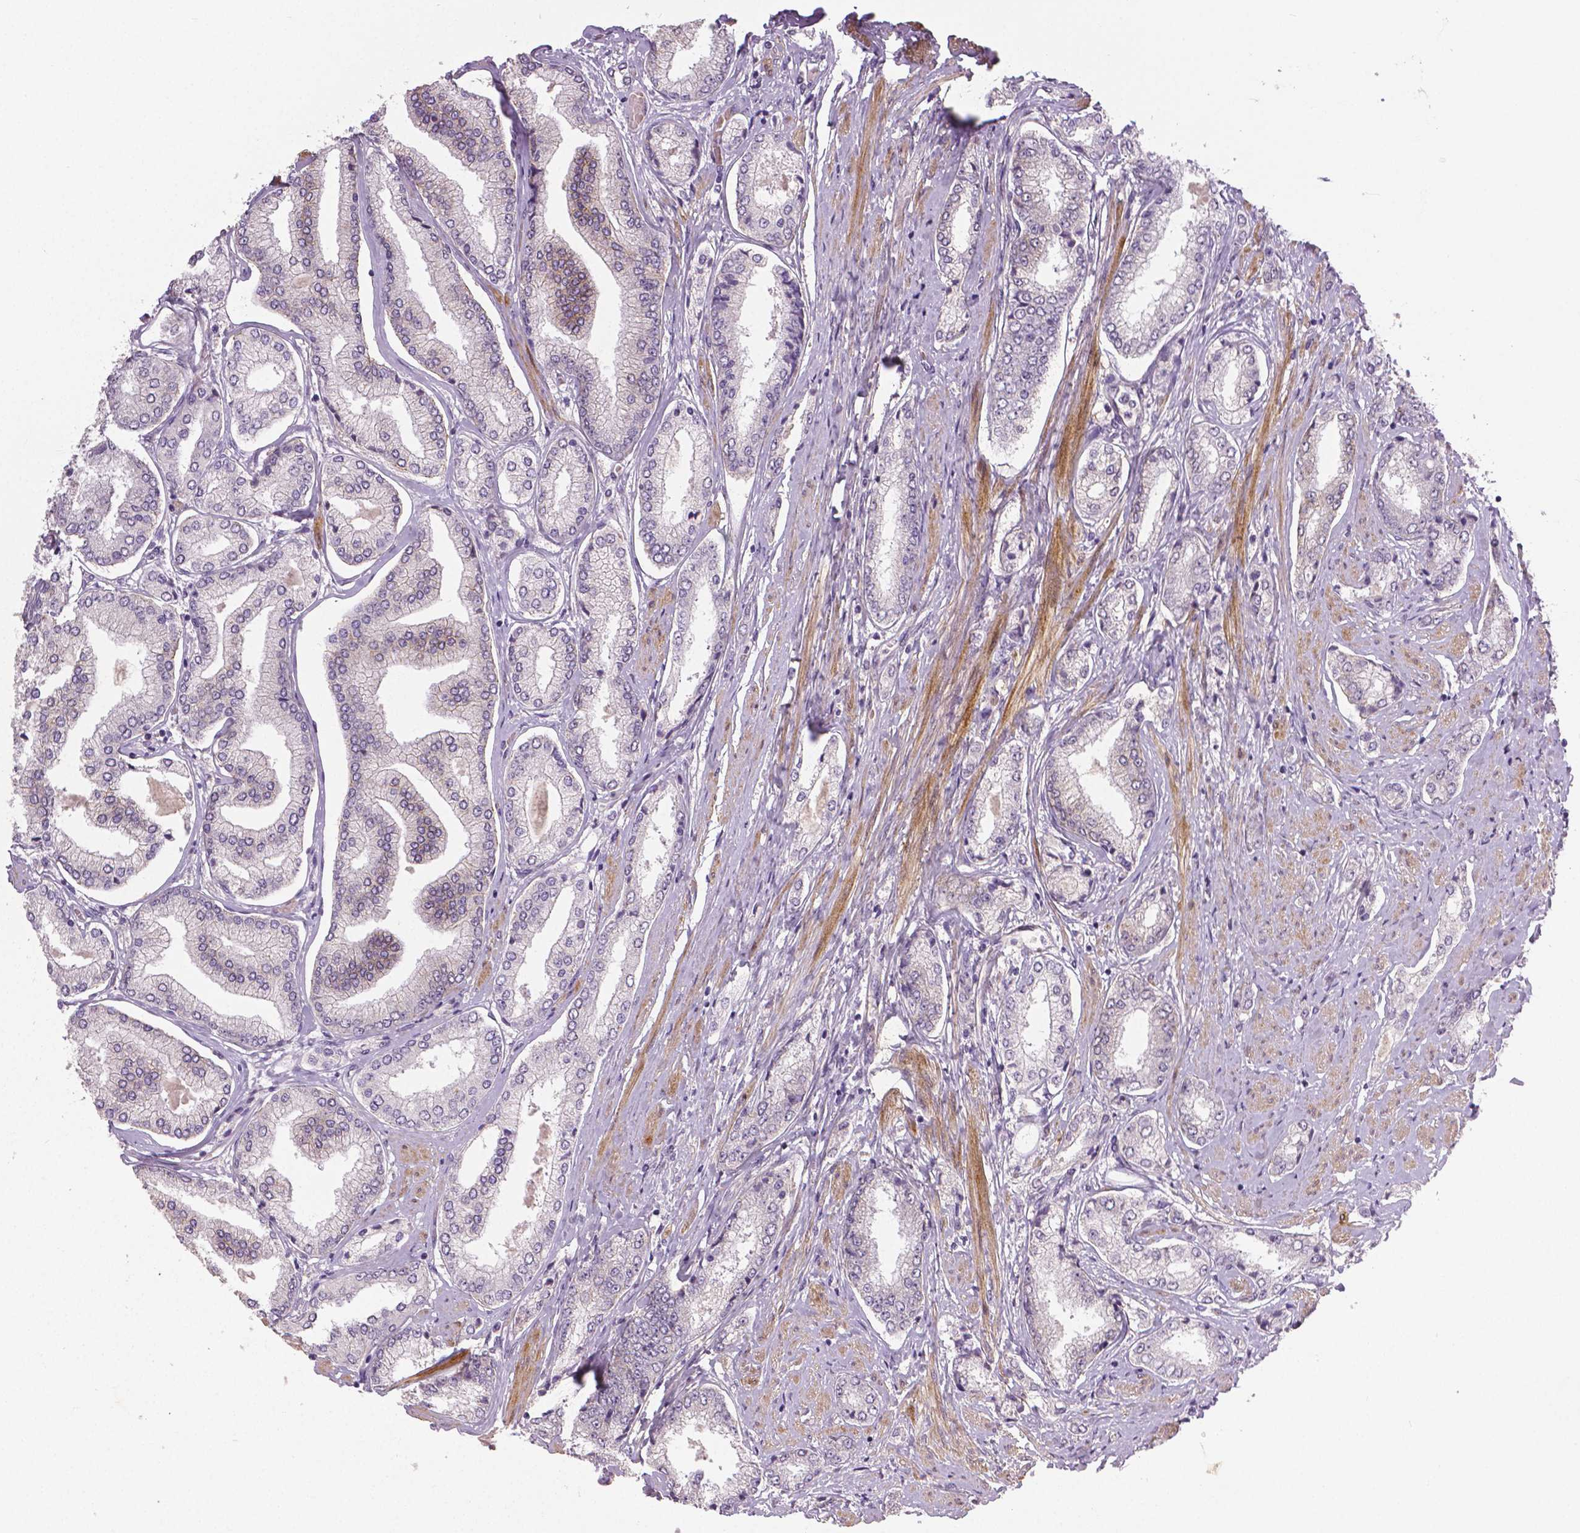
{"staining": {"intensity": "negative", "quantity": "none", "location": "none"}, "tissue": "prostate cancer", "cell_type": "Tumor cells", "image_type": "cancer", "snomed": [{"axis": "morphology", "description": "Adenocarcinoma, NOS"}, {"axis": "topography", "description": "Prostate"}], "caption": "Tumor cells show no significant protein positivity in prostate adenocarcinoma.", "gene": "FLT1", "patient": {"sex": "male", "age": 63}}